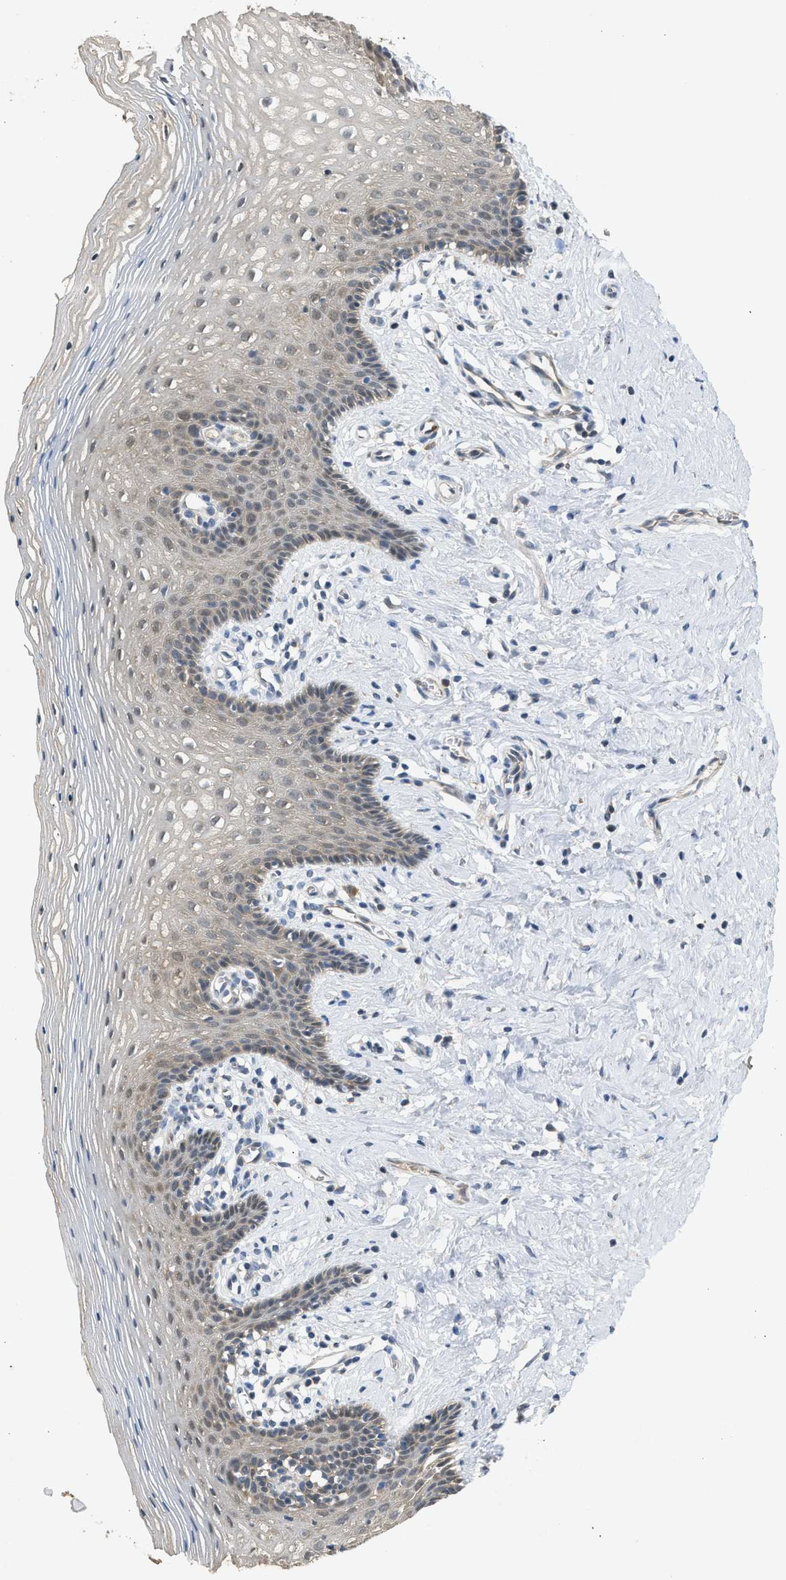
{"staining": {"intensity": "weak", "quantity": "25%-75%", "location": "cytoplasmic/membranous"}, "tissue": "vagina", "cell_type": "Squamous epithelial cells", "image_type": "normal", "snomed": [{"axis": "morphology", "description": "Normal tissue, NOS"}, {"axis": "topography", "description": "Vagina"}], "caption": "Immunohistochemical staining of unremarkable vagina demonstrates low levels of weak cytoplasmic/membranous positivity in about 25%-75% of squamous epithelial cells. (DAB (3,3'-diaminobenzidine) IHC with brightfield microscopy, high magnification).", "gene": "MAPK7", "patient": {"sex": "female", "age": 32}}